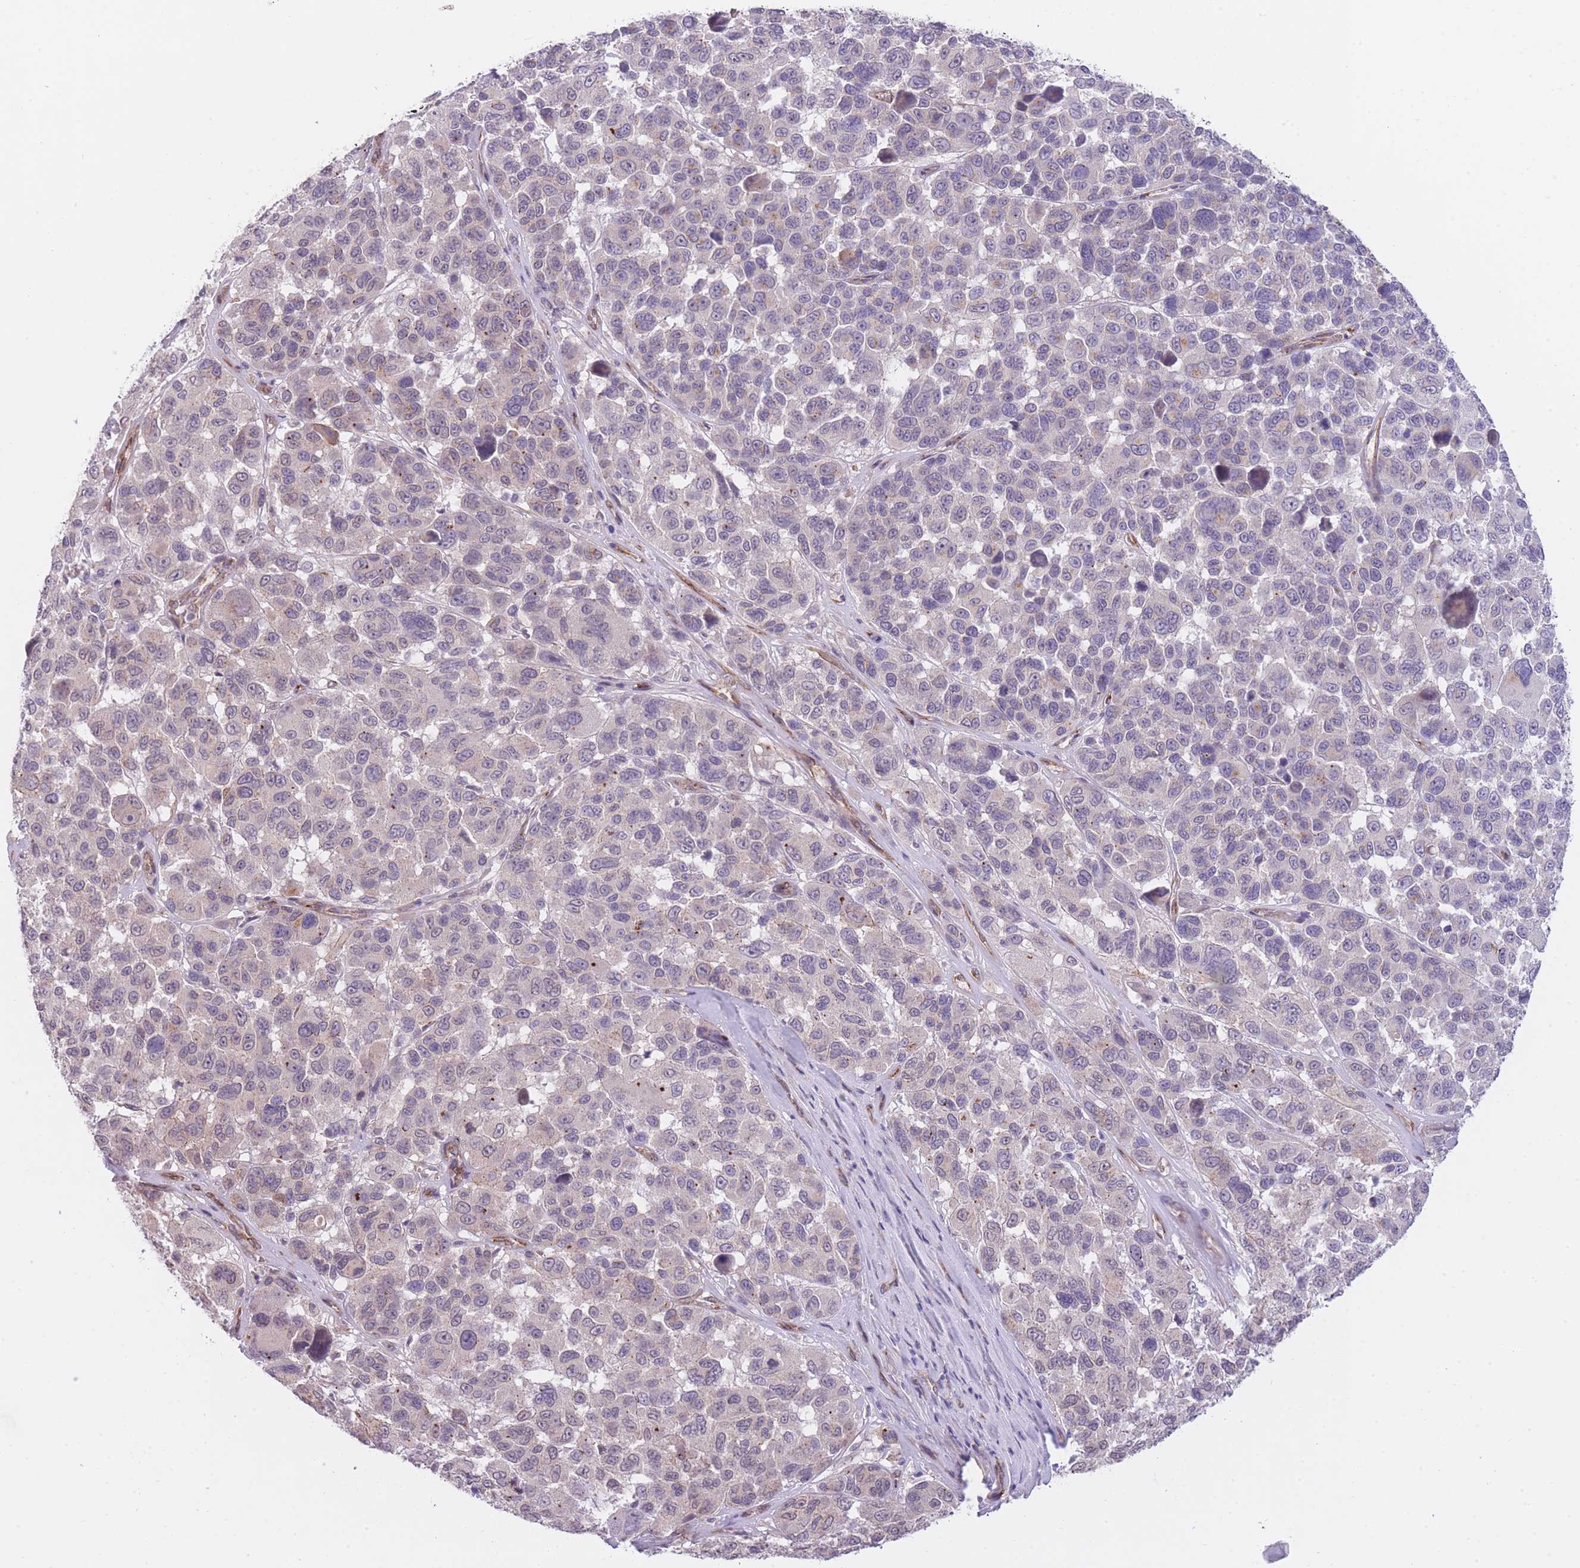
{"staining": {"intensity": "negative", "quantity": "none", "location": "none"}, "tissue": "melanoma", "cell_type": "Tumor cells", "image_type": "cancer", "snomed": [{"axis": "morphology", "description": "Malignant melanoma, NOS"}, {"axis": "topography", "description": "Skin"}], "caption": "The histopathology image exhibits no staining of tumor cells in melanoma.", "gene": "QTRT1", "patient": {"sex": "female", "age": 66}}